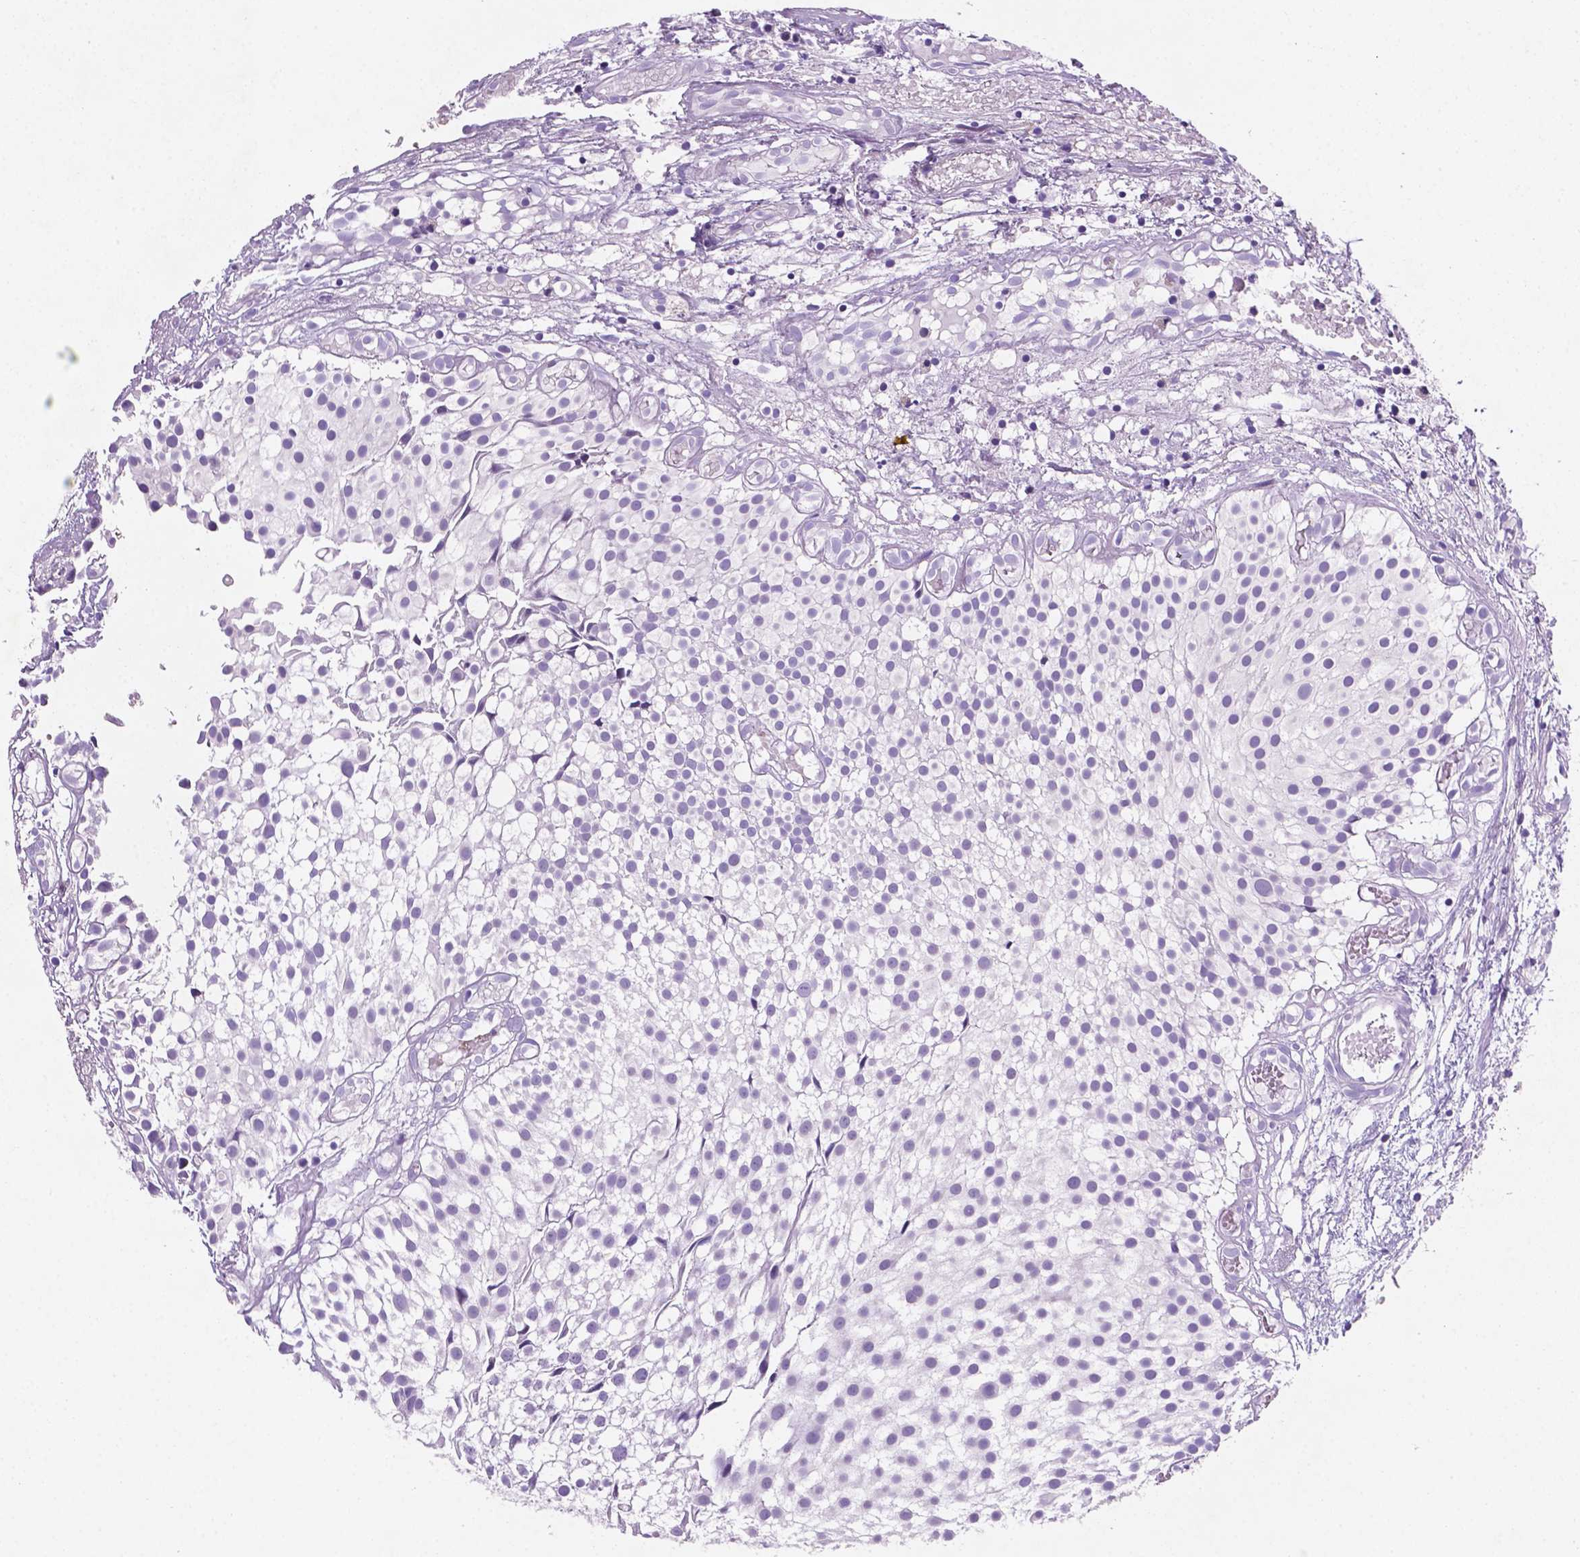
{"staining": {"intensity": "negative", "quantity": "none", "location": "none"}, "tissue": "urothelial cancer", "cell_type": "Tumor cells", "image_type": "cancer", "snomed": [{"axis": "morphology", "description": "Urothelial carcinoma, Low grade"}, {"axis": "topography", "description": "Urinary bladder"}], "caption": "Tumor cells show no significant protein expression in low-grade urothelial carcinoma.", "gene": "EBLN2", "patient": {"sex": "male", "age": 79}}